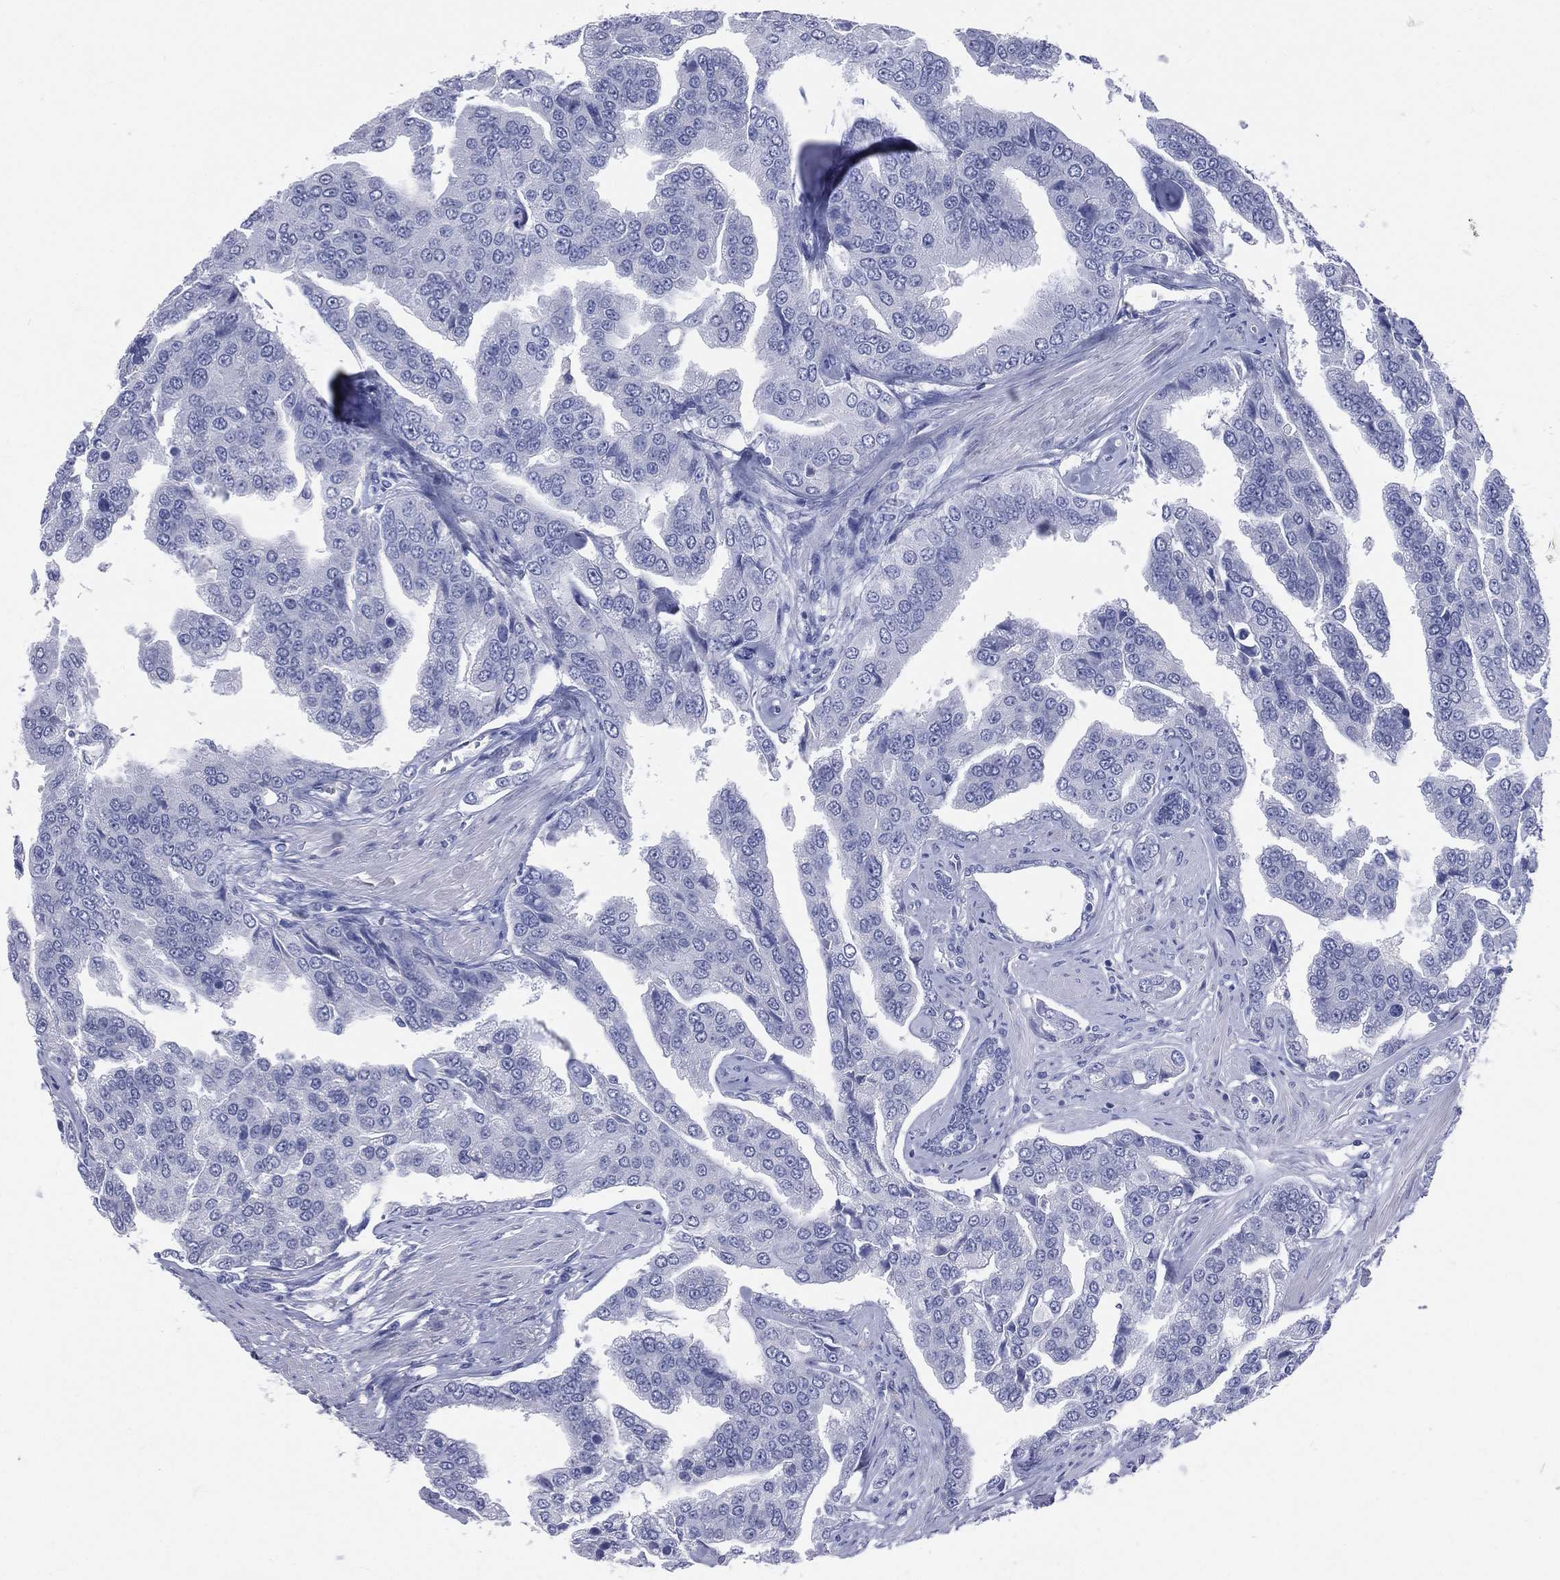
{"staining": {"intensity": "negative", "quantity": "none", "location": "none"}, "tissue": "prostate cancer", "cell_type": "Tumor cells", "image_type": "cancer", "snomed": [{"axis": "morphology", "description": "Adenocarcinoma, NOS"}, {"axis": "topography", "description": "Prostate and seminal vesicle, NOS"}, {"axis": "topography", "description": "Prostate"}], "caption": "Immunohistochemistry of prostate adenocarcinoma exhibits no positivity in tumor cells.", "gene": "CYLC1", "patient": {"sex": "male", "age": 69}}